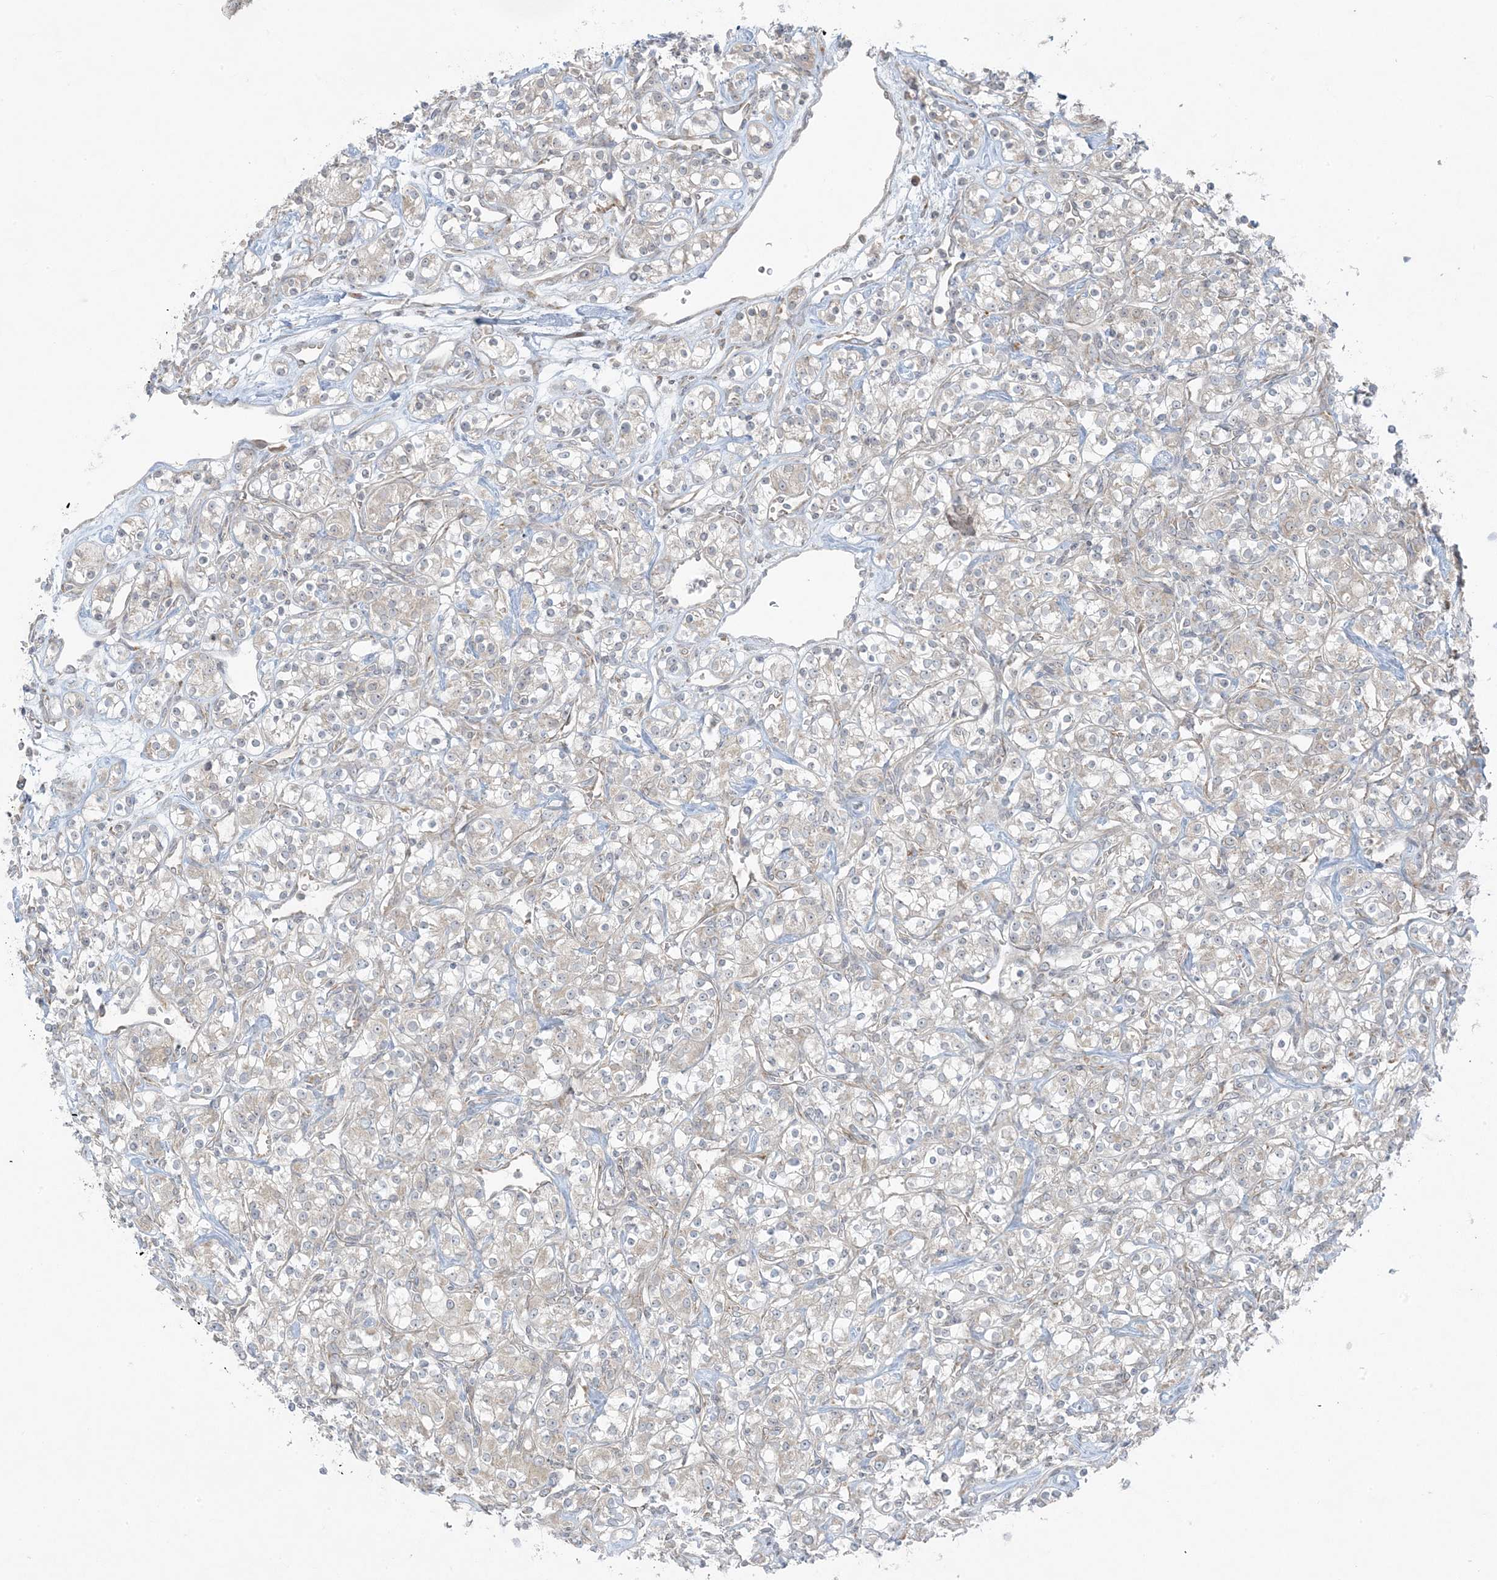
{"staining": {"intensity": "negative", "quantity": "none", "location": "none"}, "tissue": "renal cancer", "cell_type": "Tumor cells", "image_type": "cancer", "snomed": [{"axis": "morphology", "description": "Adenocarcinoma, NOS"}, {"axis": "topography", "description": "Kidney"}], "caption": "There is no significant expression in tumor cells of renal adenocarcinoma.", "gene": "ZNF263", "patient": {"sex": "male", "age": 77}}